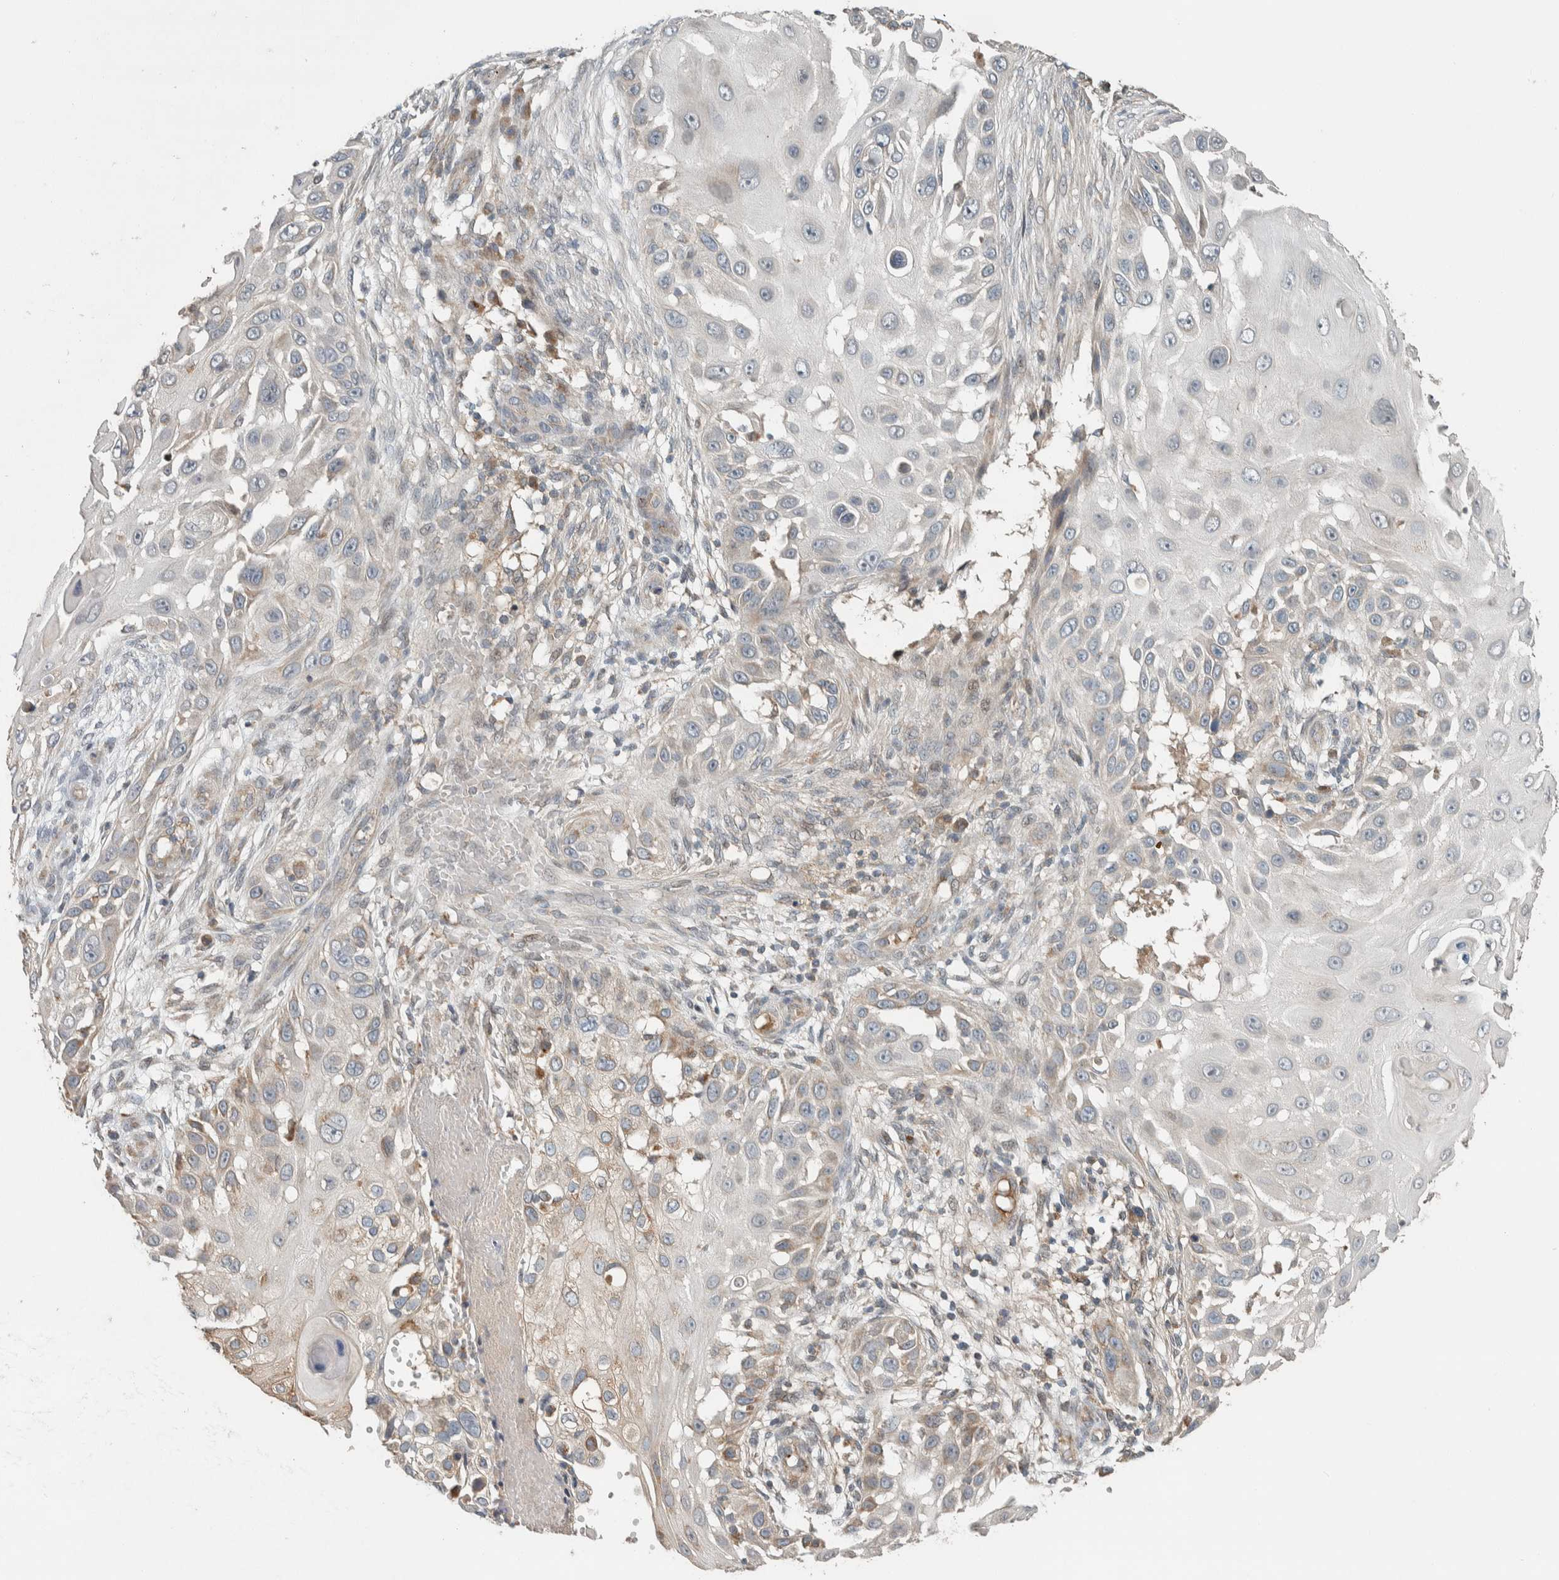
{"staining": {"intensity": "negative", "quantity": "none", "location": "none"}, "tissue": "skin cancer", "cell_type": "Tumor cells", "image_type": "cancer", "snomed": [{"axis": "morphology", "description": "Squamous cell carcinoma, NOS"}, {"axis": "topography", "description": "Skin"}], "caption": "Tumor cells are negative for protein expression in human skin squamous cell carcinoma. Nuclei are stained in blue.", "gene": "NBR1", "patient": {"sex": "female", "age": 44}}